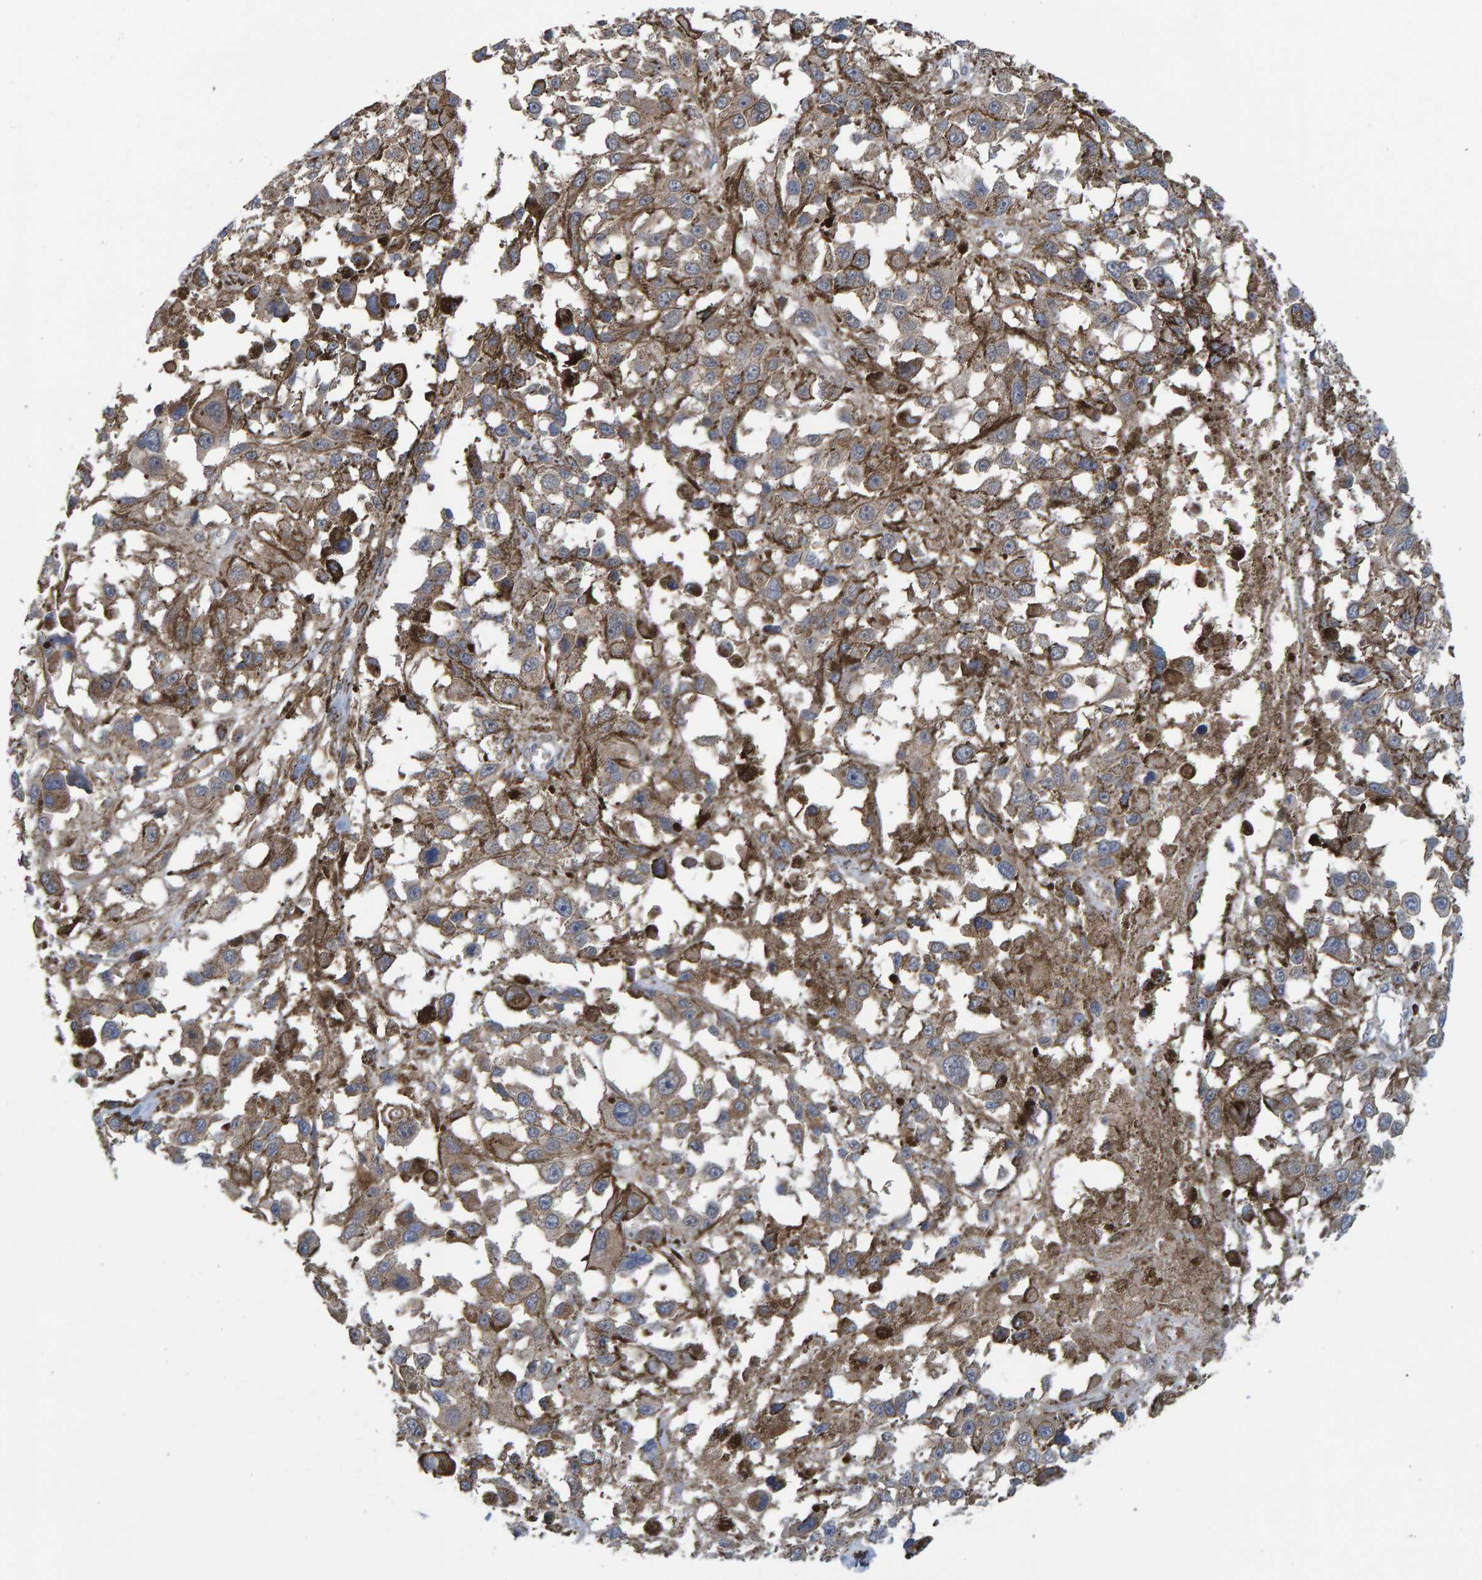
{"staining": {"intensity": "weak", "quantity": ">75%", "location": "cytoplasmic/membranous"}, "tissue": "melanoma", "cell_type": "Tumor cells", "image_type": "cancer", "snomed": [{"axis": "morphology", "description": "Malignant melanoma, Metastatic site"}, {"axis": "topography", "description": "Lymph node"}], "caption": "Immunohistochemistry image of neoplastic tissue: human malignant melanoma (metastatic site) stained using immunohistochemistry (IHC) exhibits low levels of weak protein expression localized specifically in the cytoplasmic/membranous of tumor cells, appearing as a cytoplasmic/membranous brown color.", "gene": "LRSAM1", "patient": {"sex": "male", "age": 59}}